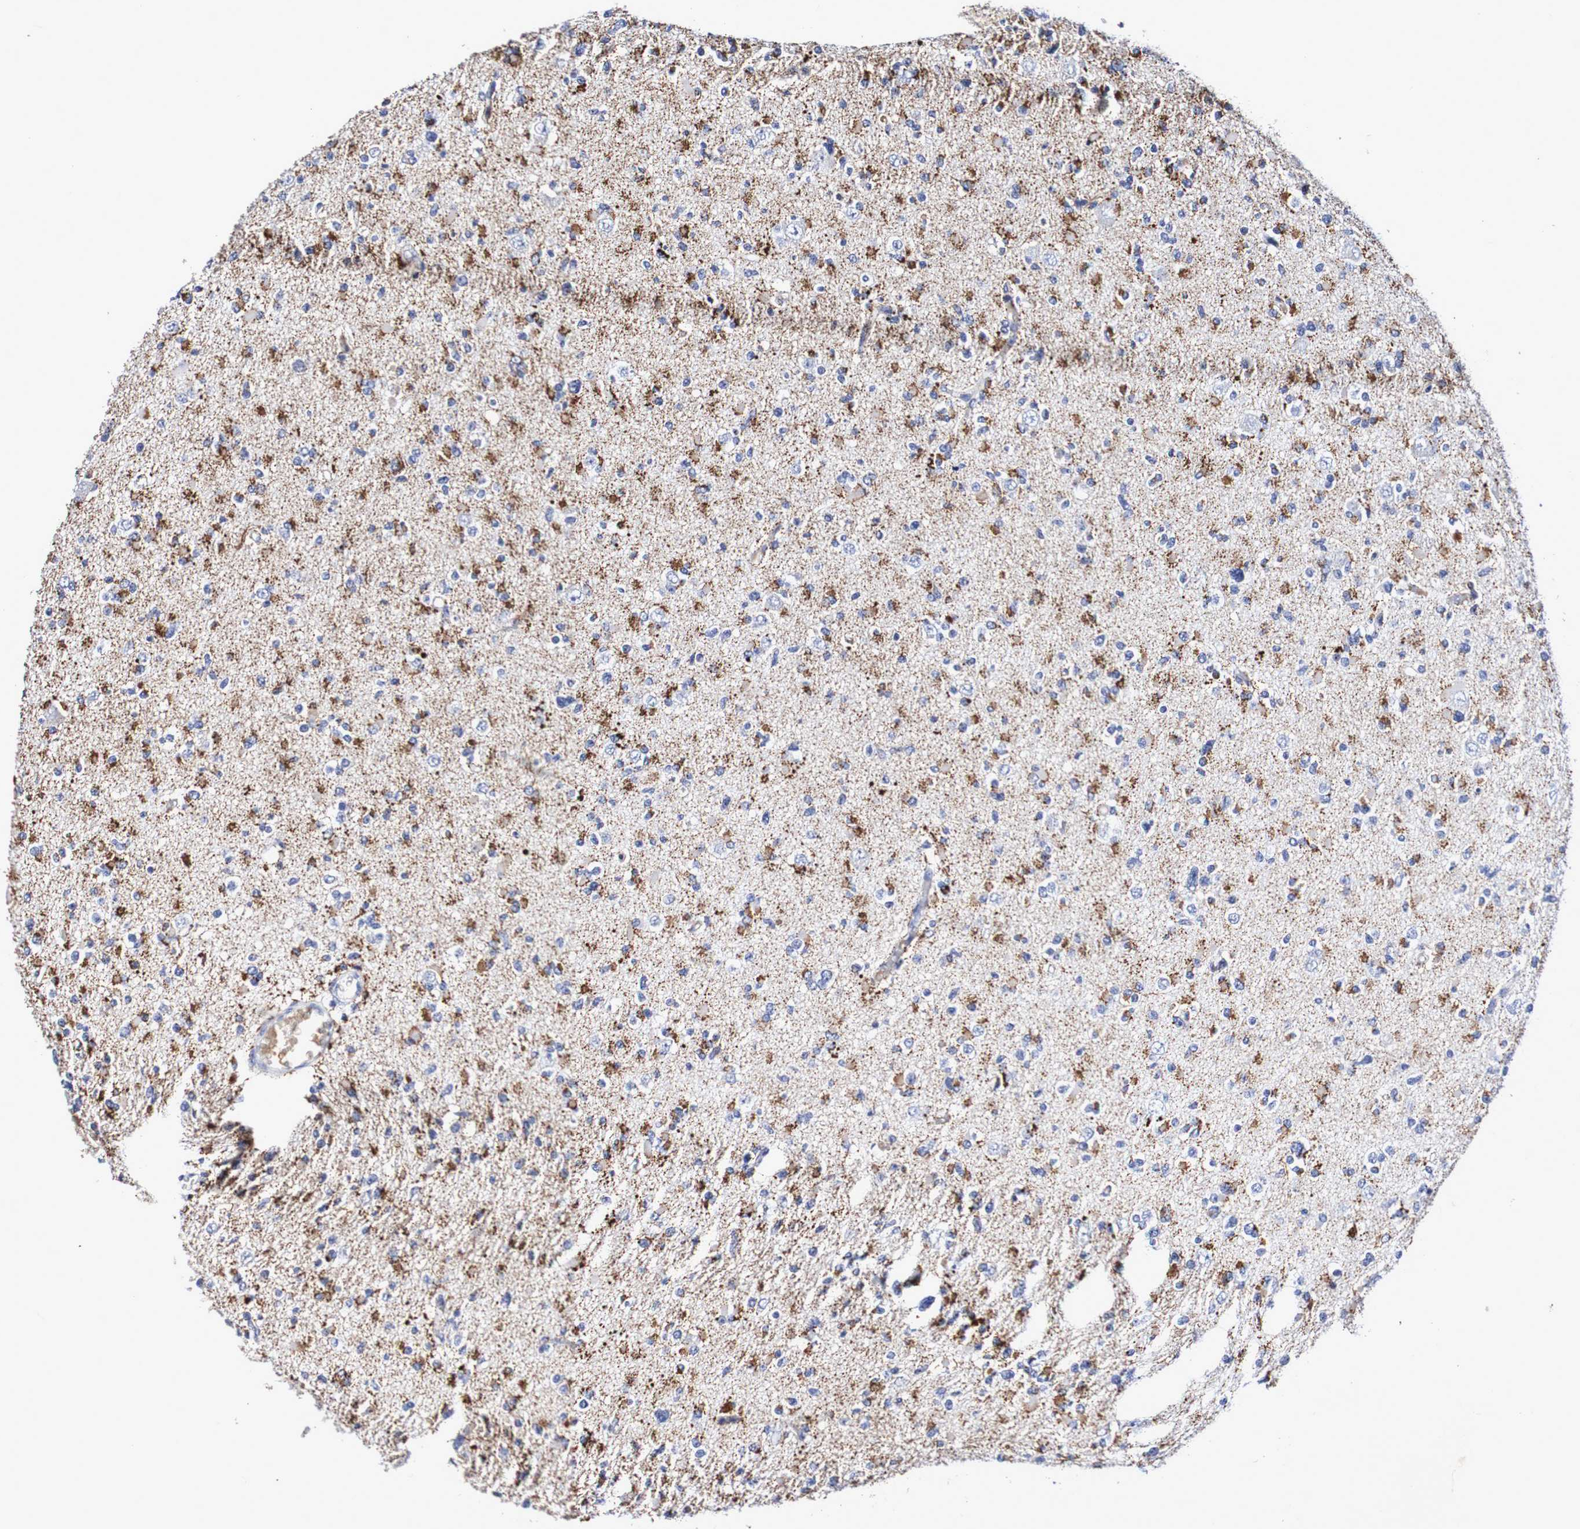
{"staining": {"intensity": "moderate", "quantity": "<25%", "location": "cytoplasmic/membranous"}, "tissue": "glioma", "cell_type": "Tumor cells", "image_type": "cancer", "snomed": [{"axis": "morphology", "description": "Glioma, malignant, Low grade"}, {"axis": "topography", "description": "Brain"}], "caption": "Protein analysis of low-grade glioma (malignant) tissue exhibits moderate cytoplasmic/membranous staining in approximately <25% of tumor cells.", "gene": "WNT4", "patient": {"sex": "female", "age": 22}}